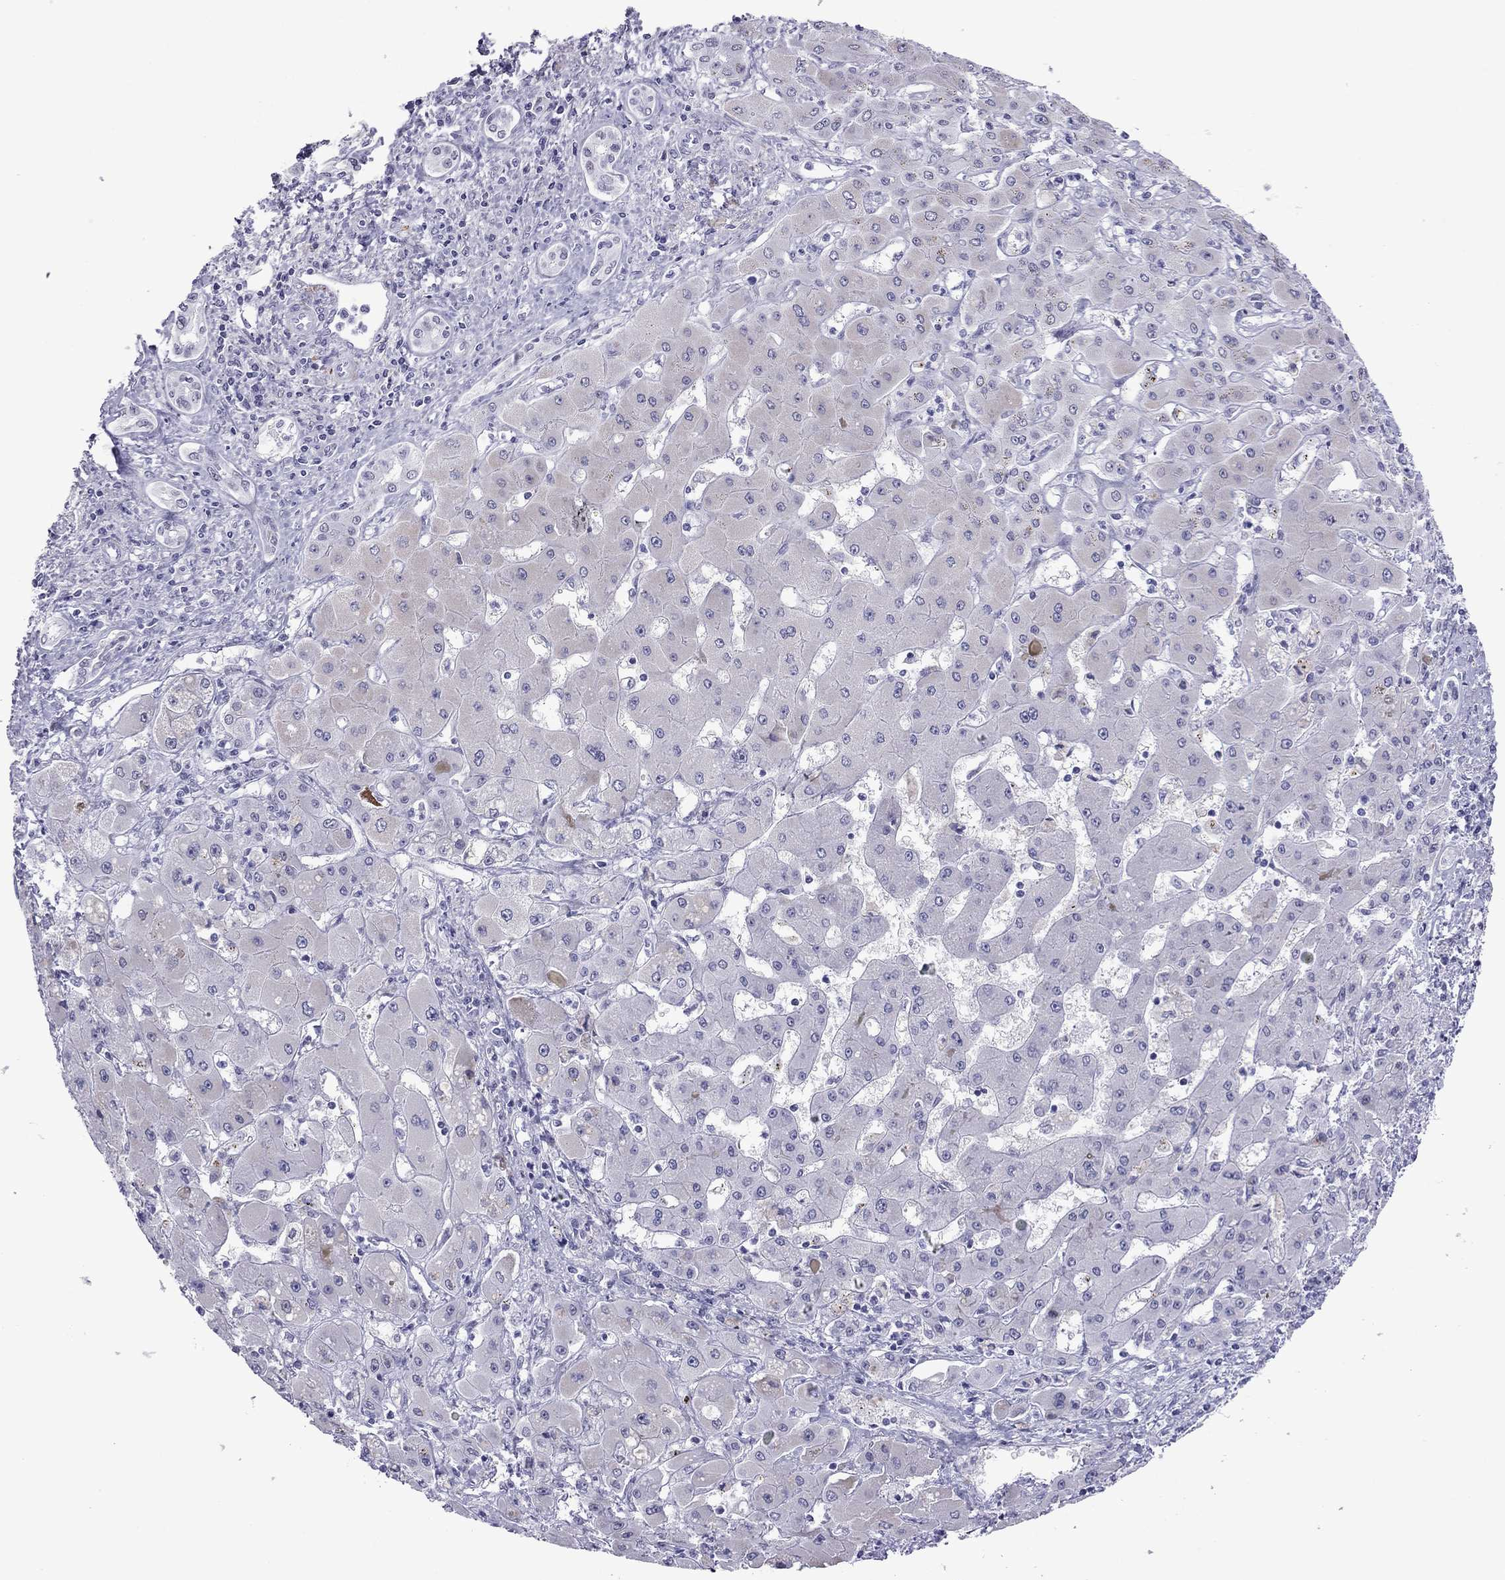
{"staining": {"intensity": "negative", "quantity": "none", "location": "none"}, "tissue": "liver cancer", "cell_type": "Tumor cells", "image_type": "cancer", "snomed": [{"axis": "morphology", "description": "Cholangiocarcinoma"}, {"axis": "topography", "description": "Liver"}], "caption": "Human liver cancer (cholangiocarcinoma) stained for a protein using immunohistochemistry (IHC) exhibits no positivity in tumor cells.", "gene": "ZNF646", "patient": {"sex": "male", "age": 67}}